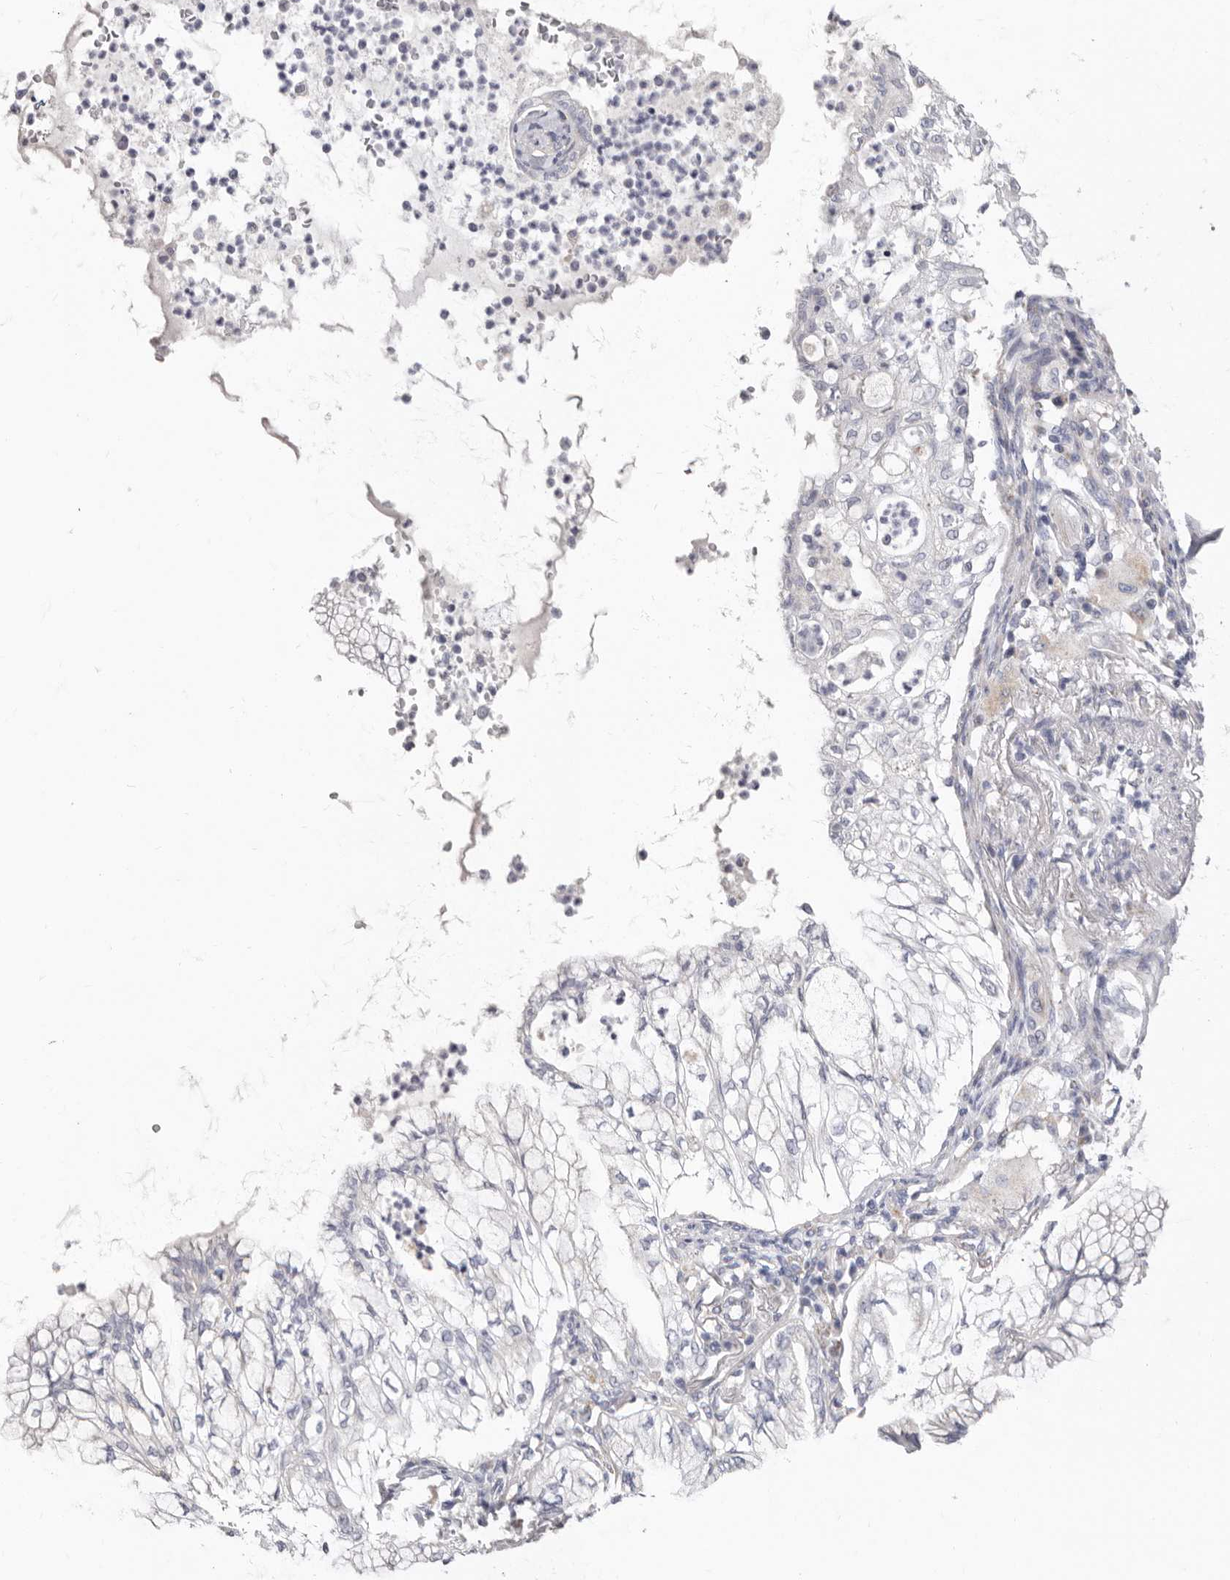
{"staining": {"intensity": "negative", "quantity": "none", "location": "none"}, "tissue": "lung cancer", "cell_type": "Tumor cells", "image_type": "cancer", "snomed": [{"axis": "morphology", "description": "Adenocarcinoma, NOS"}, {"axis": "topography", "description": "Lung"}], "caption": "High power microscopy image of an IHC image of lung cancer, revealing no significant positivity in tumor cells. (DAB (3,3'-diaminobenzidine) immunohistochemistry (IHC), high magnification).", "gene": "RSPO2", "patient": {"sex": "female", "age": 70}}